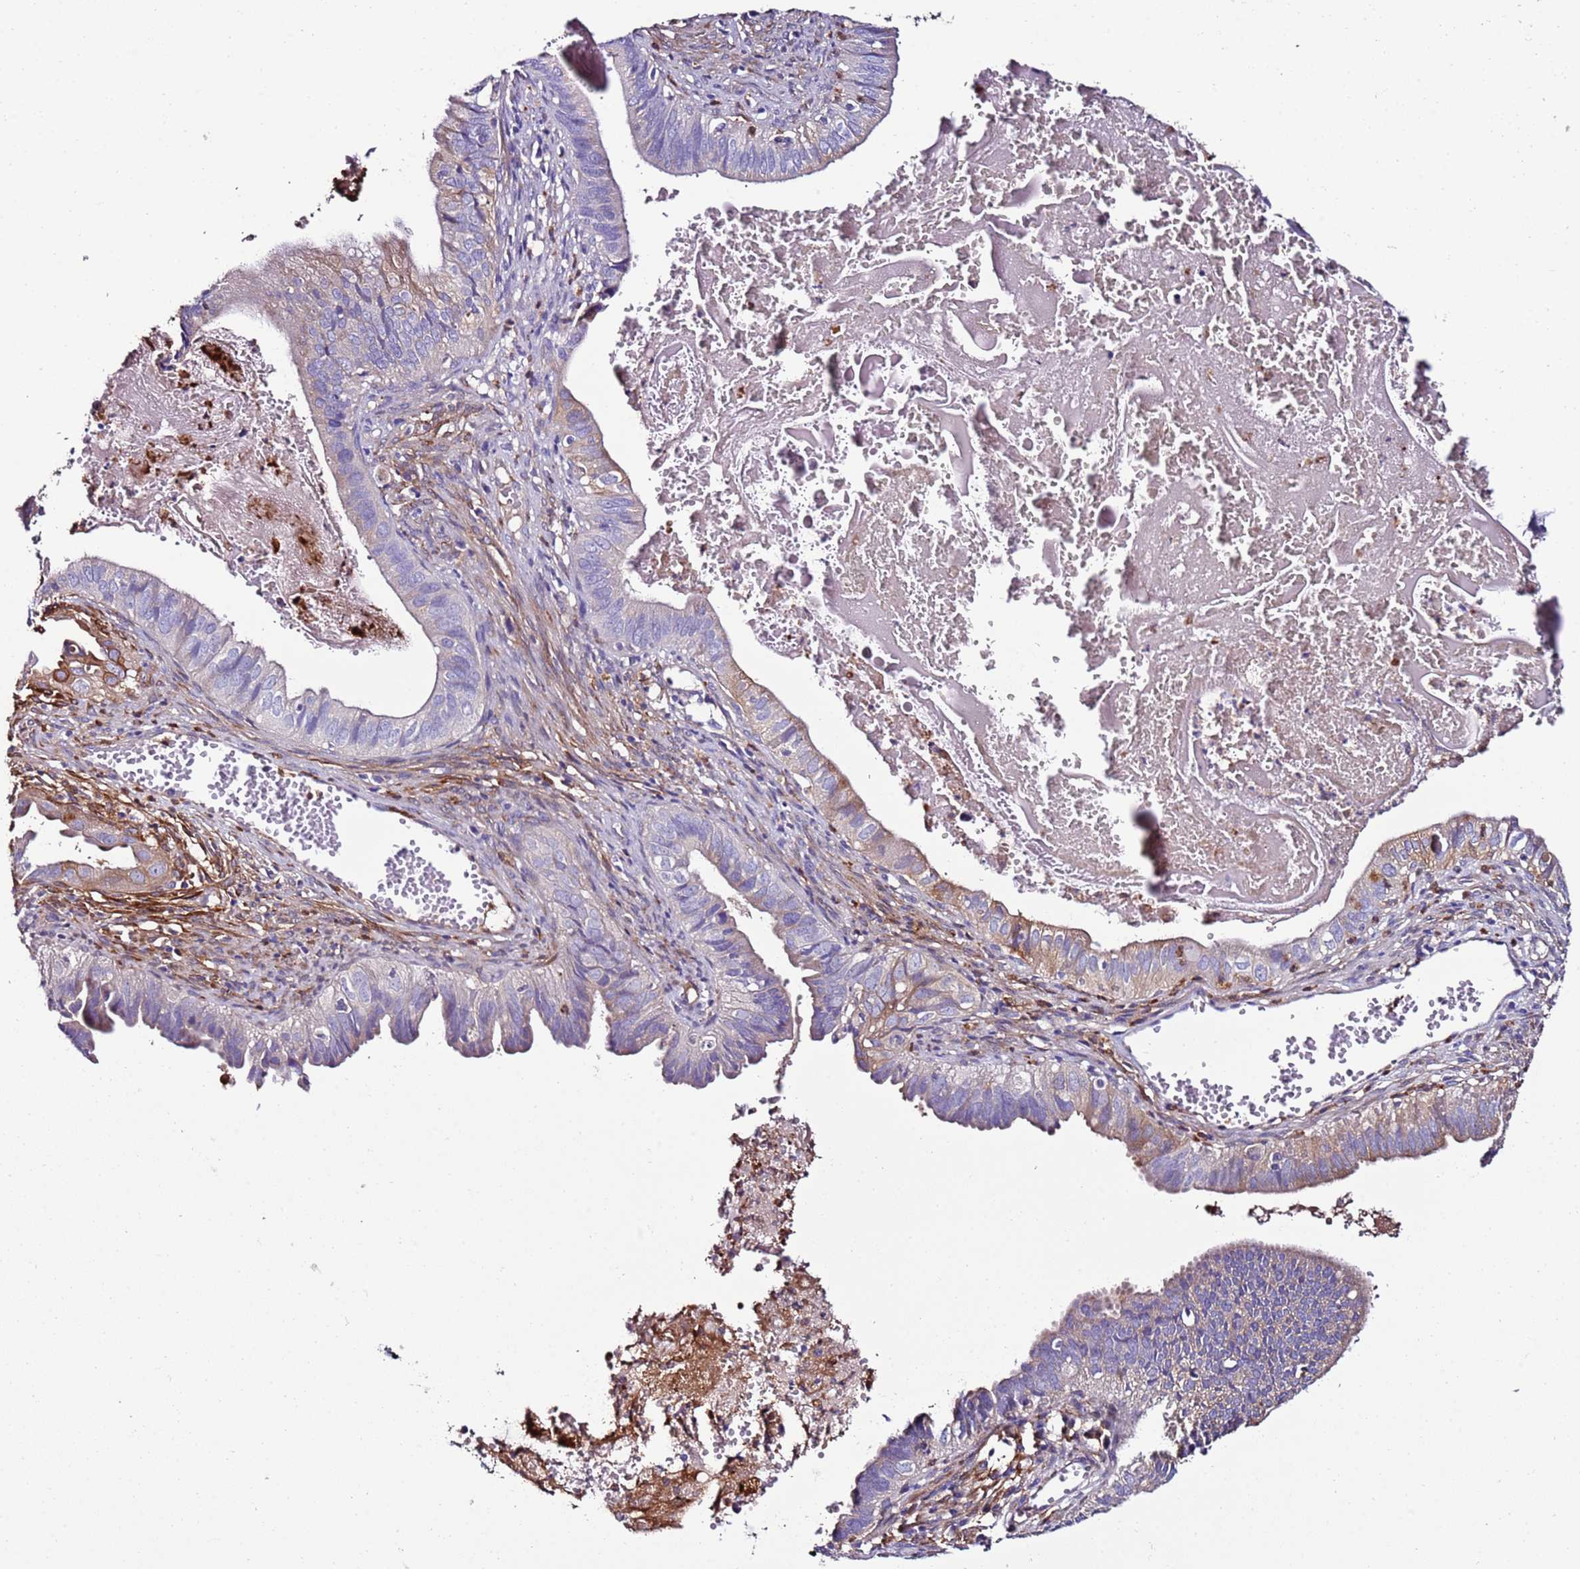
{"staining": {"intensity": "weak", "quantity": "<25%", "location": "cytoplasmic/membranous"}, "tissue": "cervical cancer", "cell_type": "Tumor cells", "image_type": "cancer", "snomed": [{"axis": "morphology", "description": "Adenocarcinoma, NOS"}, {"axis": "topography", "description": "Cervix"}], "caption": "An image of human cervical cancer is negative for staining in tumor cells.", "gene": "FAM174C", "patient": {"sex": "female", "age": 42}}